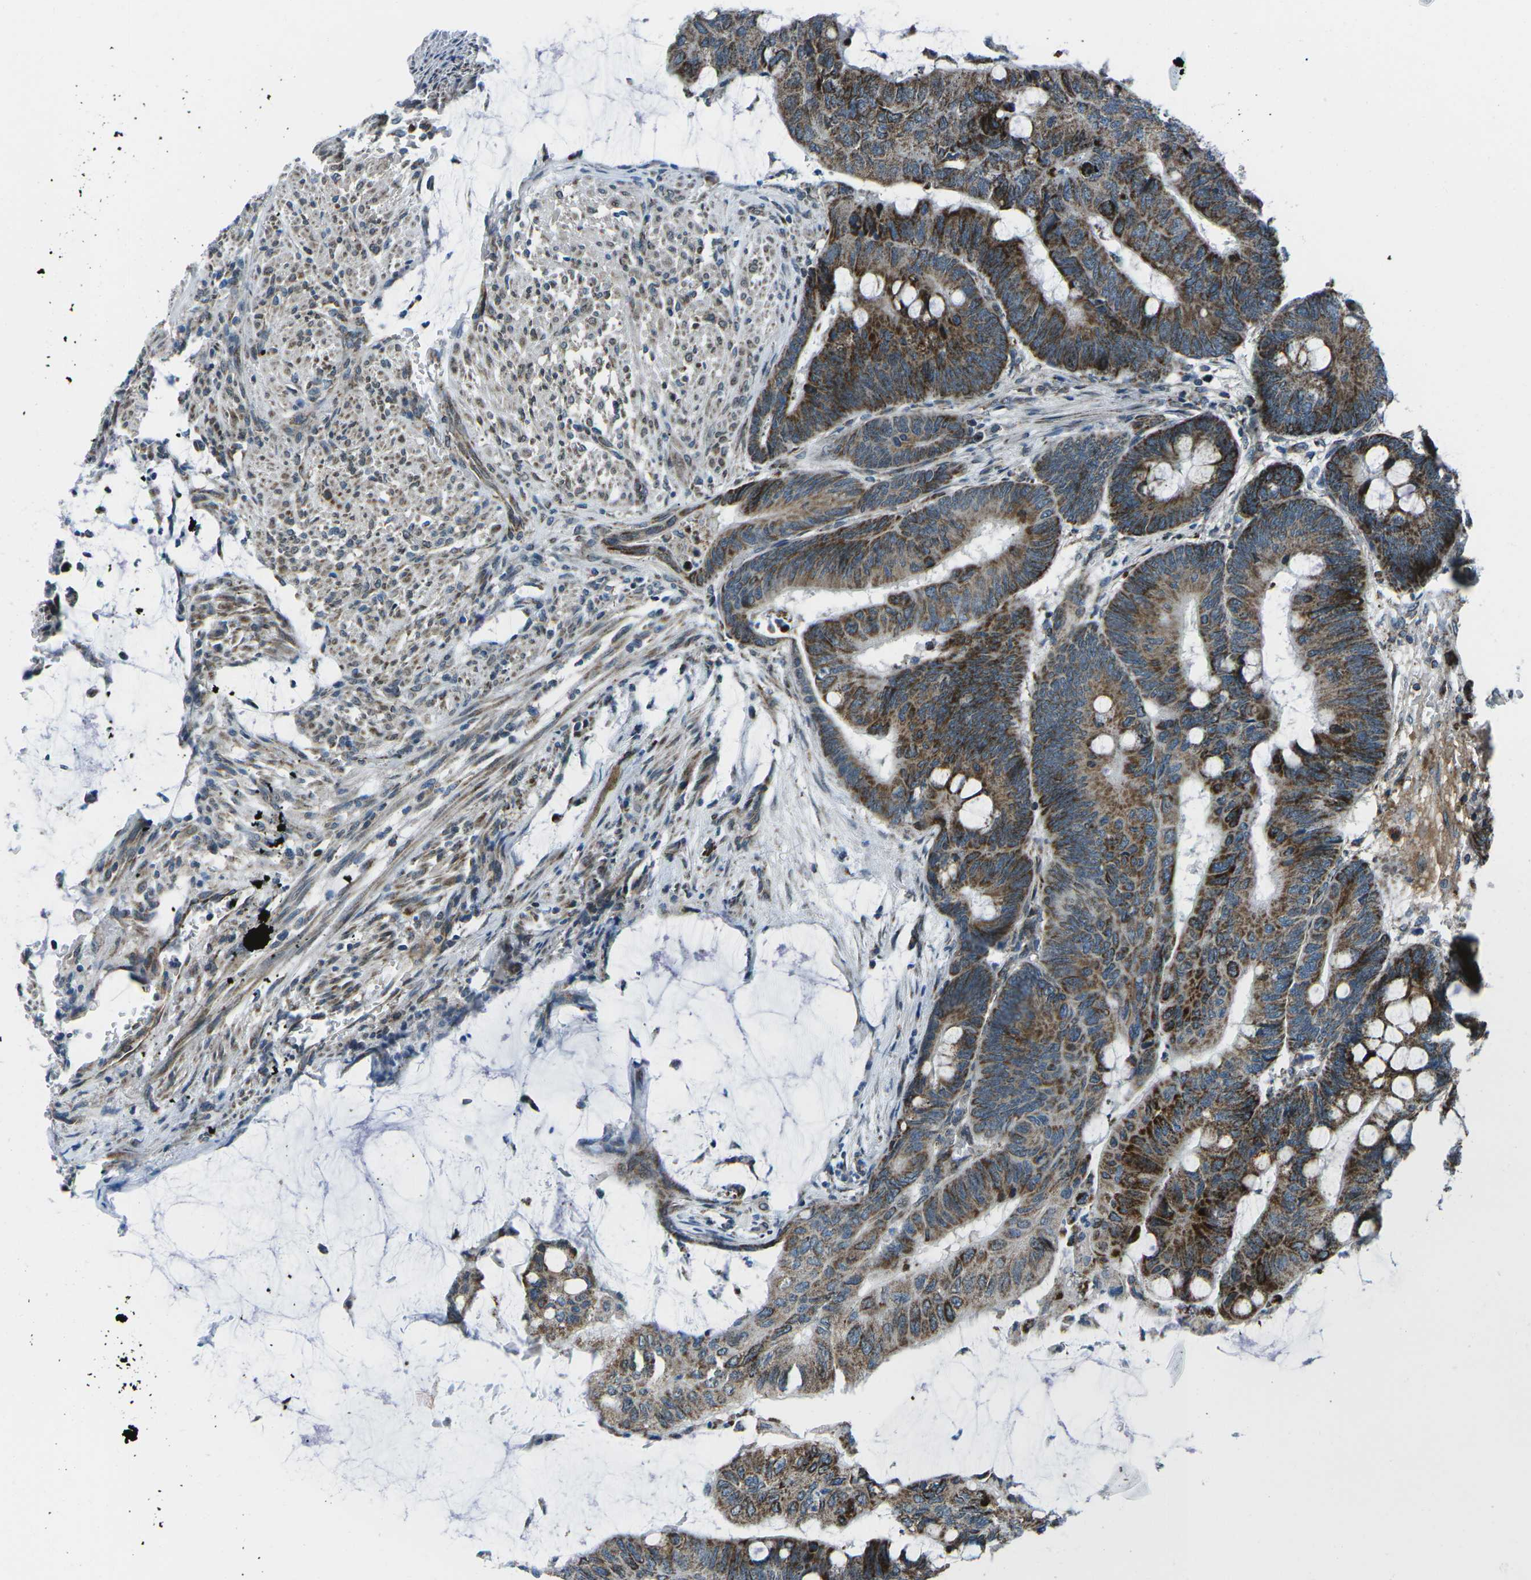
{"staining": {"intensity": "strong", "quantity": ">75%", "location": "cytoplasmic/membranous"}, "tissue": "colorectal cancer", "cell_type": "Tumor cells", "image_type": "cancer", "snomed": [{"axis": "morphology", "description": "Normal tissue, NOS"}, {"axis": "morphology", "description": "Adenocarcinoma, NOS"}, {"axis": "topography", "description": "Rectum"}], "caption": "The histopathology image displays staining of colorectal cancer, revealing strong cytoplasmic/membranous protein positivity (brown color) within tumor cells. Nuclei are stained in blue.", "gene": "RFESD", "patient": {"sex": "male", "age": 92}}